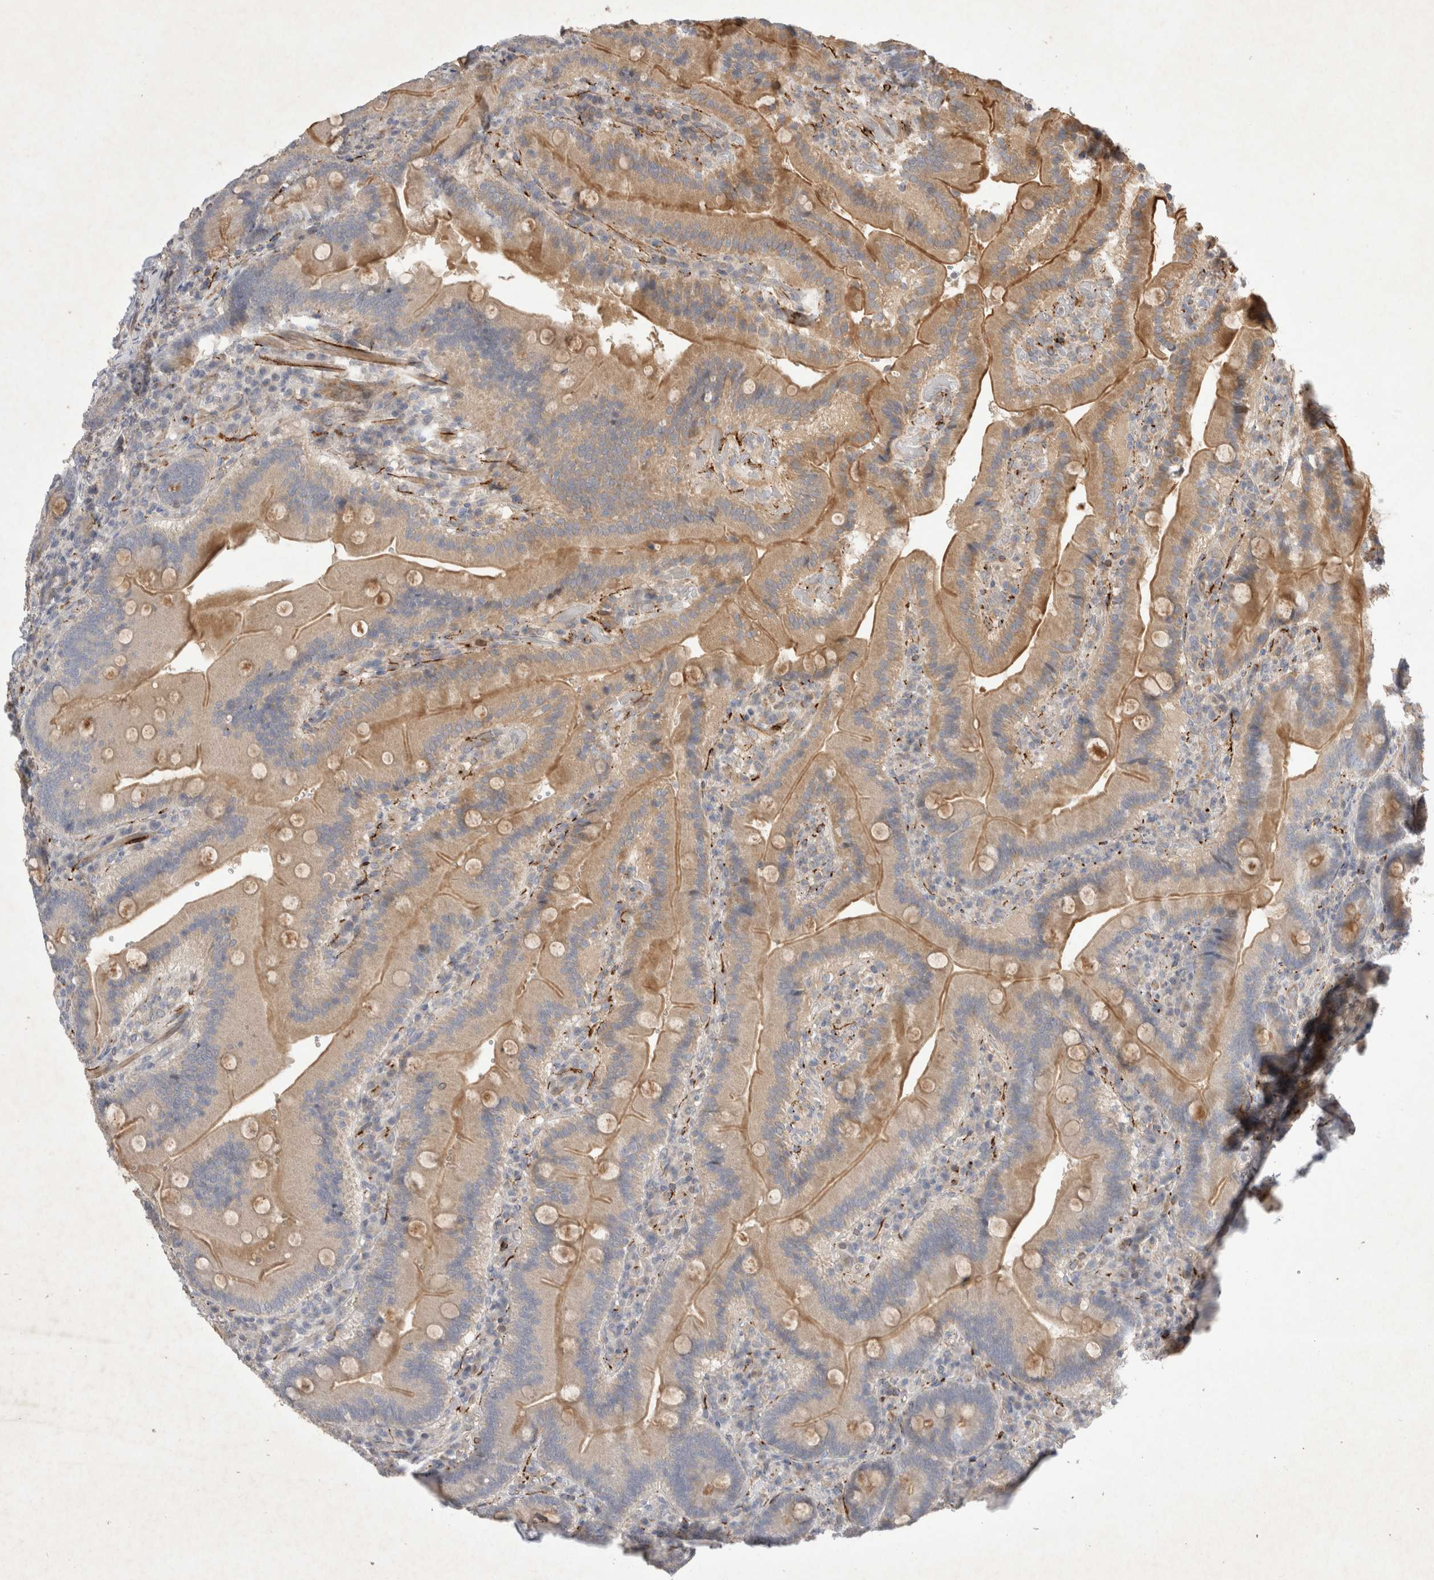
{"staining": {"intensity": "moderate", "quantity": "25%-75%", "location": "cytoplasmic/membranous"}, "tissue": "duodenum", "cell_type": "Glandular cells", "image_type": "normal", "snomed": [{"axis": "morphology", "description": "Normal tissue, NOS"}, {"axis": "topography", "description": "Duodenum"}], "caption": "A high-resolution micrograph shows IHC staining of normal duodenum, which exhibits moderate cytoplasmic/membranous positivity in approximately 25%-75% of glandular cells.", "gene": "NMU", "patient": {"sex": "female", "age": 62}}